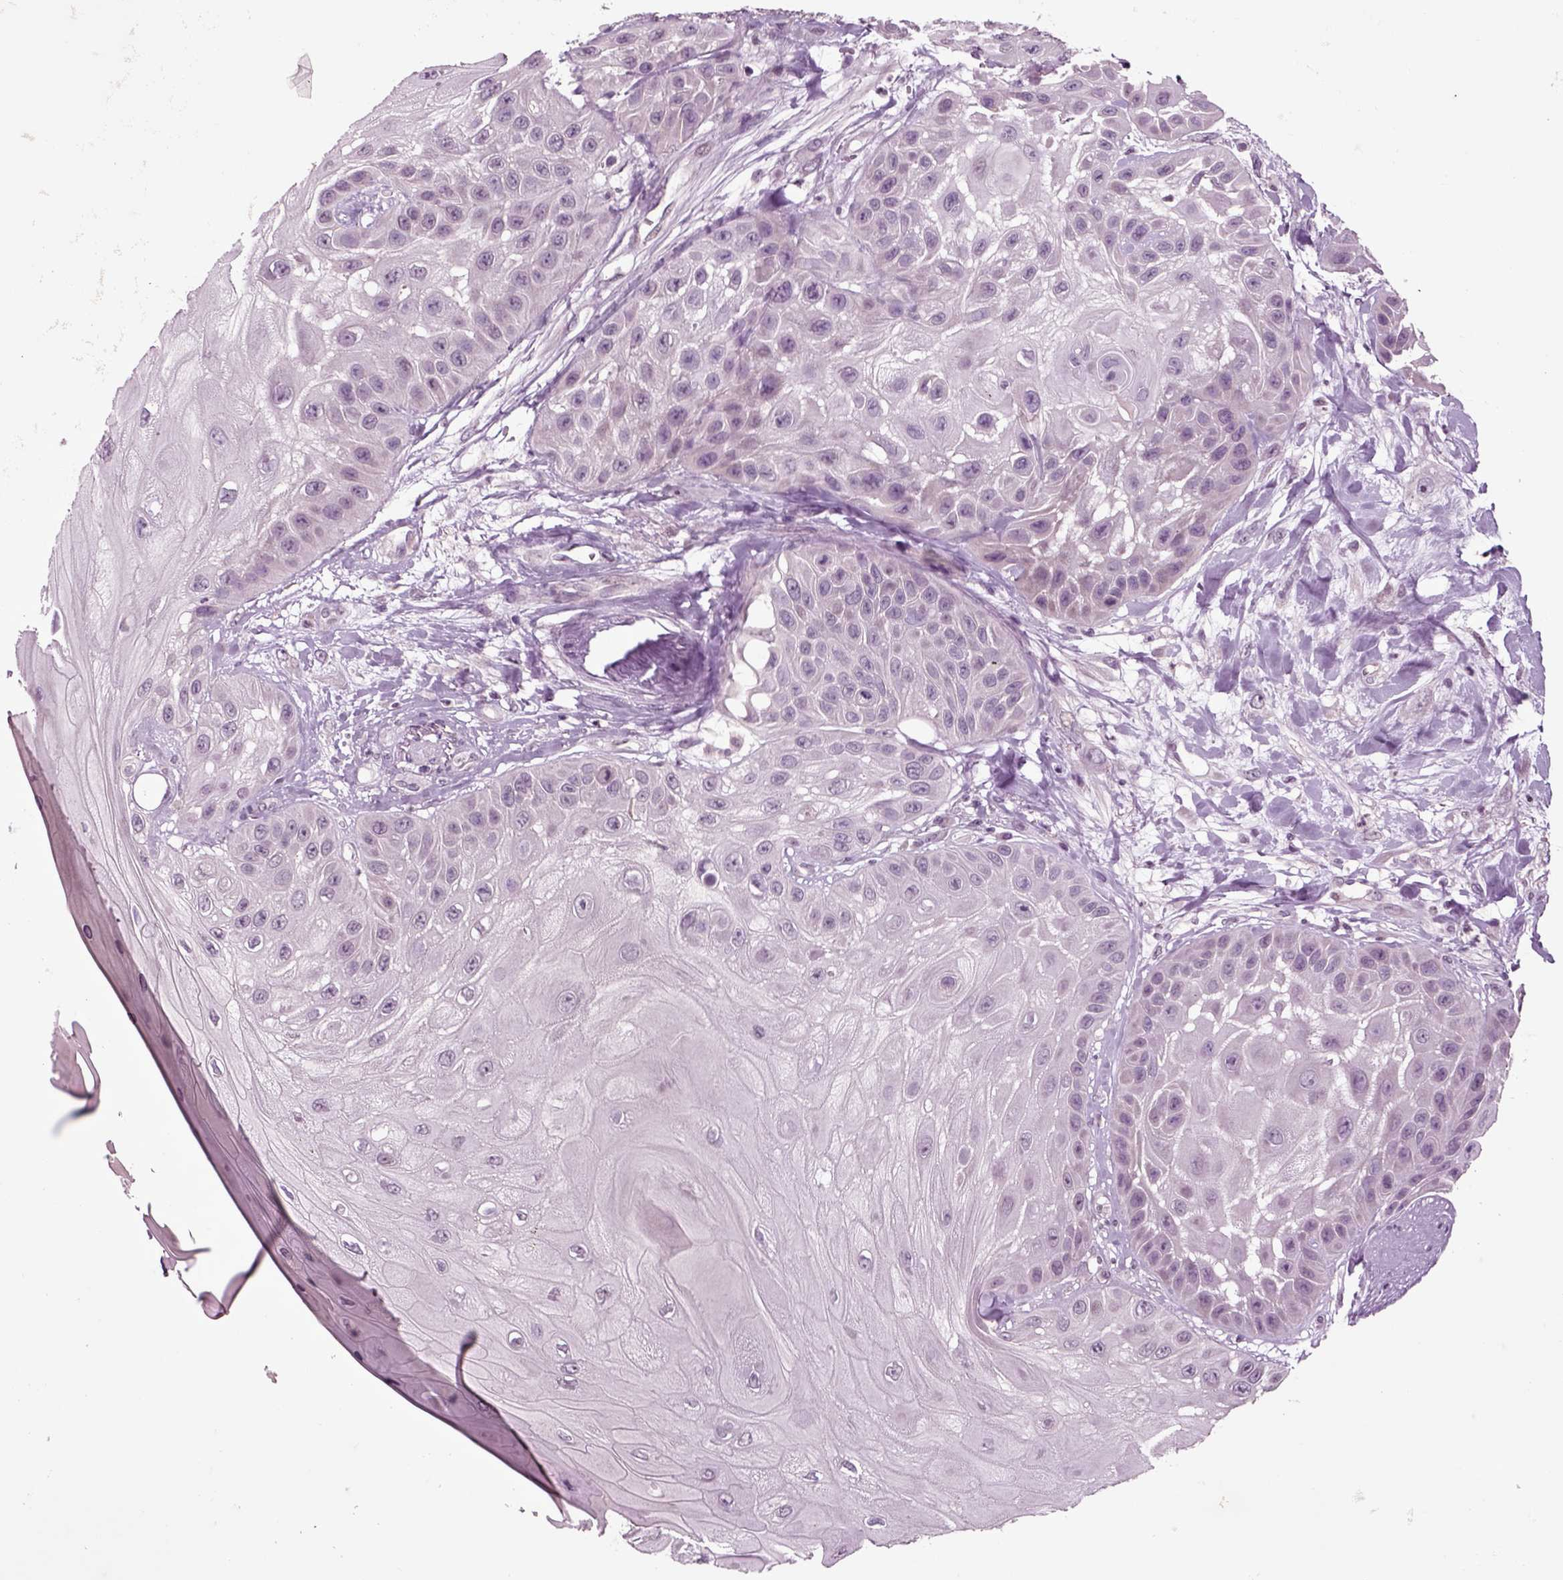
{"staining": {"intensity": "negative", "quantity": "none", "location": "none"}, "tissue": "skin cancer", "cell_type": "Tumor cells", "image_type": "cancer", "snomed": [{"axis": "morphology", "description": "Normal tissue, NOS"}, {"axis": "morphology", "description": "Squamous cell carcinoma, NOS"}, {"axis": "topography", "description": "Skin"}], "caption": "Immunohistochemistry micrograph of neoplastic tissue: skin cancer (squamous cell carcinoma) stained with DAB shows no significant protein expression in tumor cells. The staining was performed using DAB to visualize the protein expression in brown, while the nuclei were stained in blue with hematoxylin (Magnification: 20x).", "gene": "CHGB", "patient": {"sex": "male", "age": 79}}